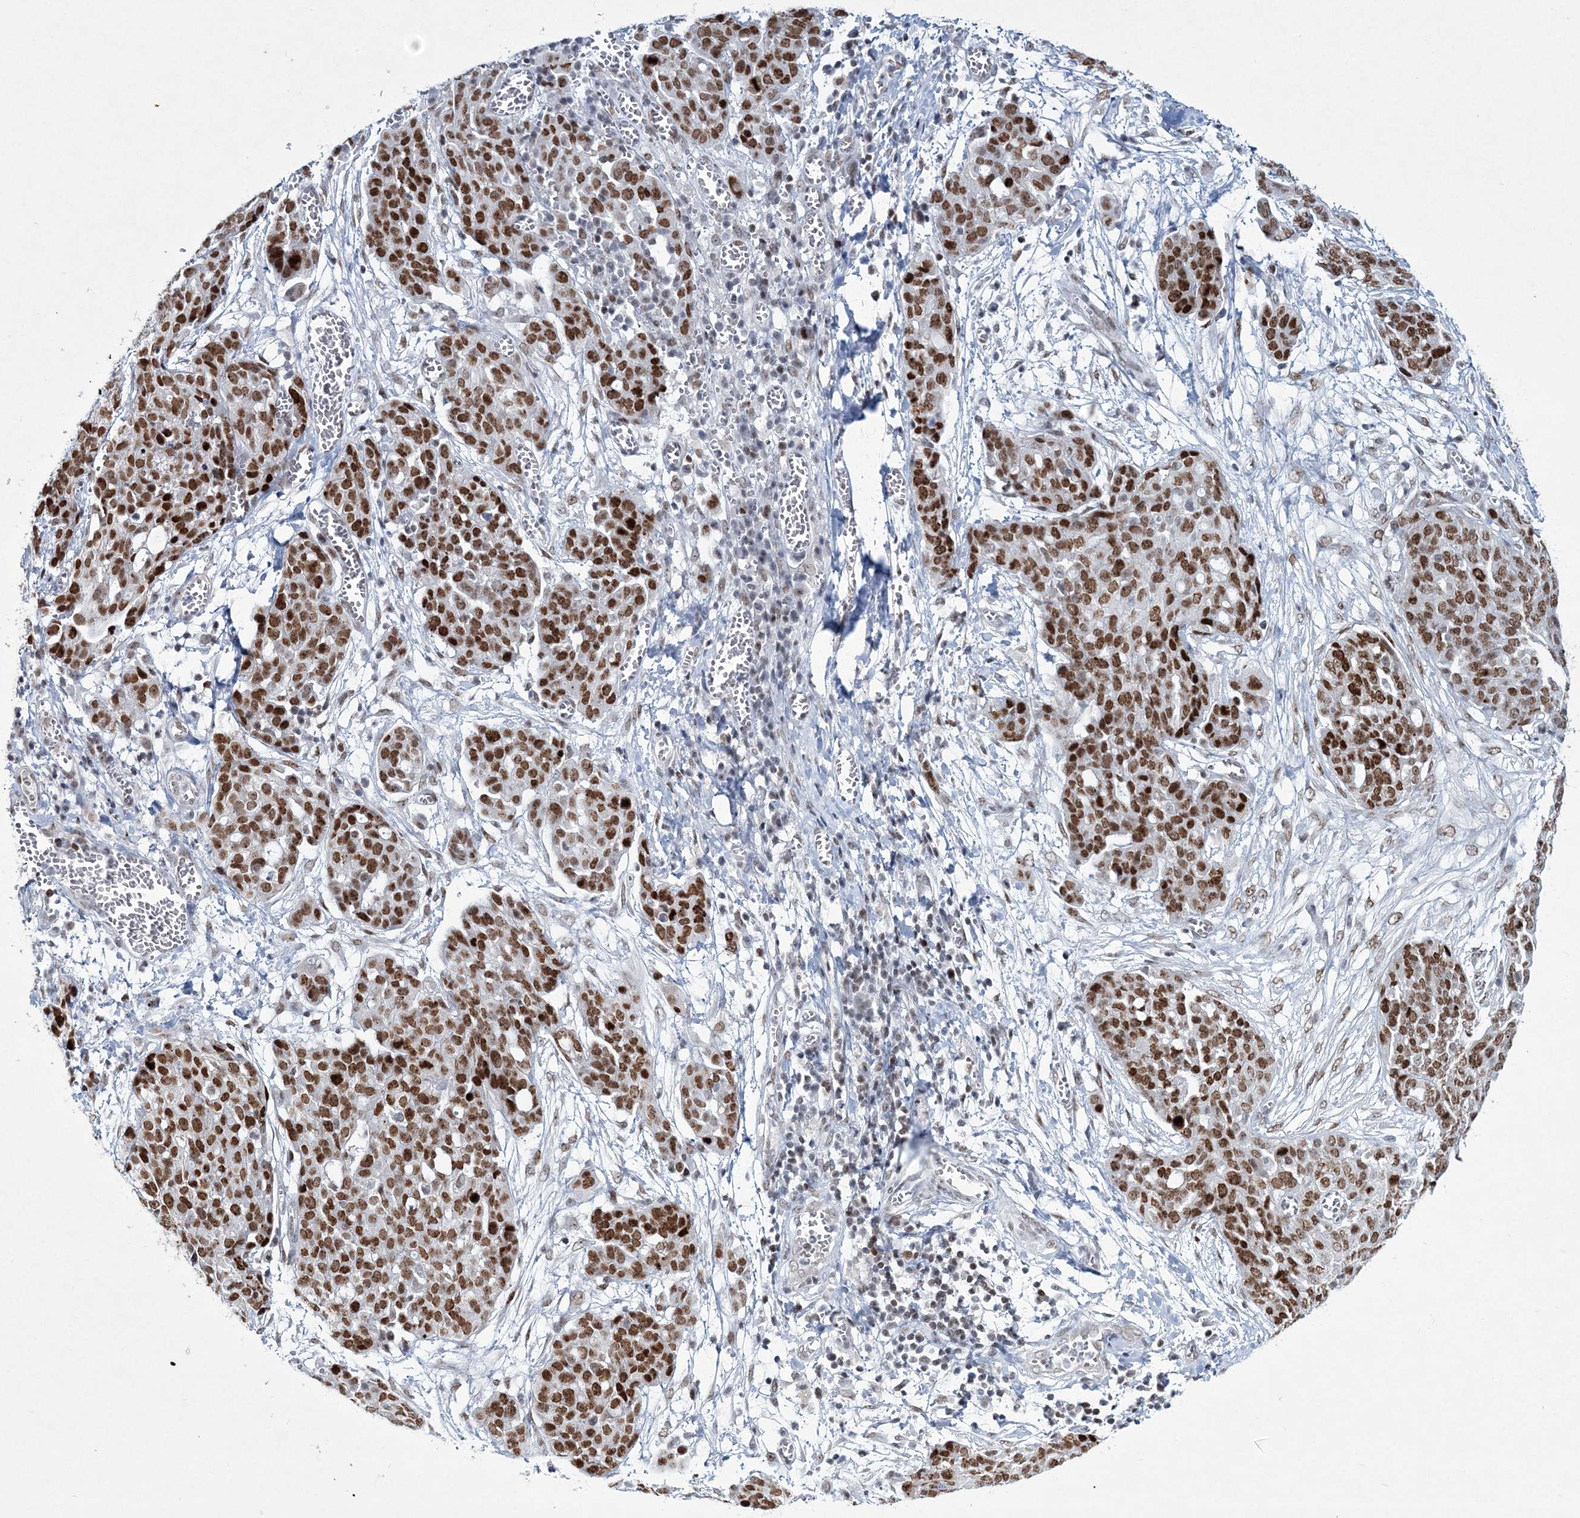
{"staining": {"intensity": "moderate", "quantity": ">75%", "location": "nuclear"}, "tissue": "ovarian cancer", "cell_type": "Tumor cells", "image_type": "cancer", "snomed": [{"axis": "morphology", "description": "Cystadenocarcinoma, serous, NOS"}, {"axis": "topography", "description": "Soft tissue"}, {"axis": "topography", "description": "Ovary"}], "caption": "Brown immunohistochemical staining in human ovarian serous cystadenocarcinoma displays moderate nuclear expression in about >75% of tumor cells.", "gene": "LRRFIP2", "patient": {"sex": "female", "age": 57}}